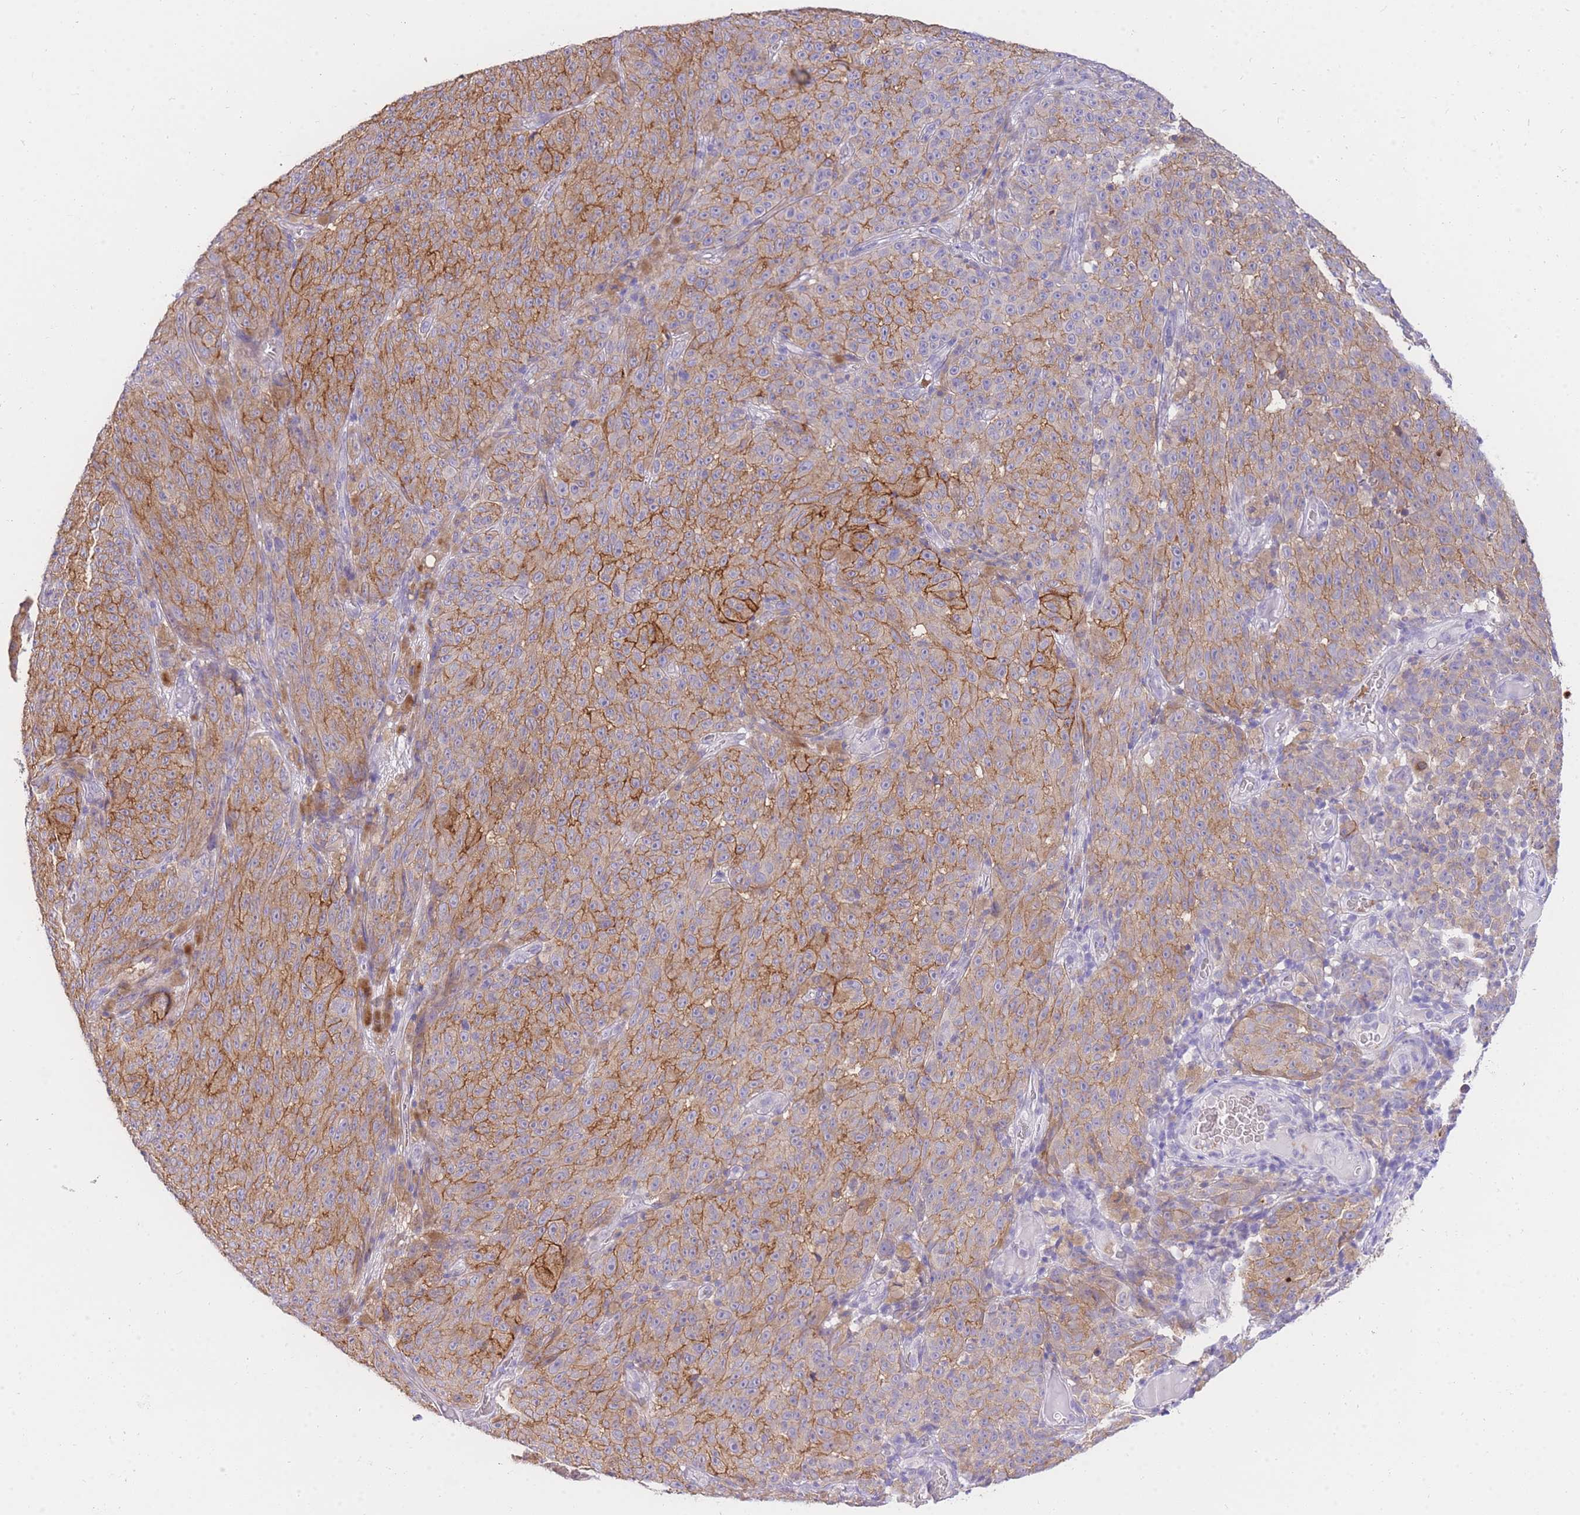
{"staining": {"intensity": "moderate", "quantity": ">75%", "location": "cytoplasmic/membranous"}, "tissue": "melanoma", "cell_type": "Tumor cells", "image_type": "cancer", "snomed": [{"axis": "morphology", "description": "Malignant melanoma, NOS"}, {"axis": "topography", "description": "Skin"}], "caption": "Immunohistochemical staining of melanoma reveals moderate cytoplasmic/membranous protein positivity in approximately >75% of tumor cells.", "gene": "C2orf88", "patient": {"sex": "female", "age": 82}}